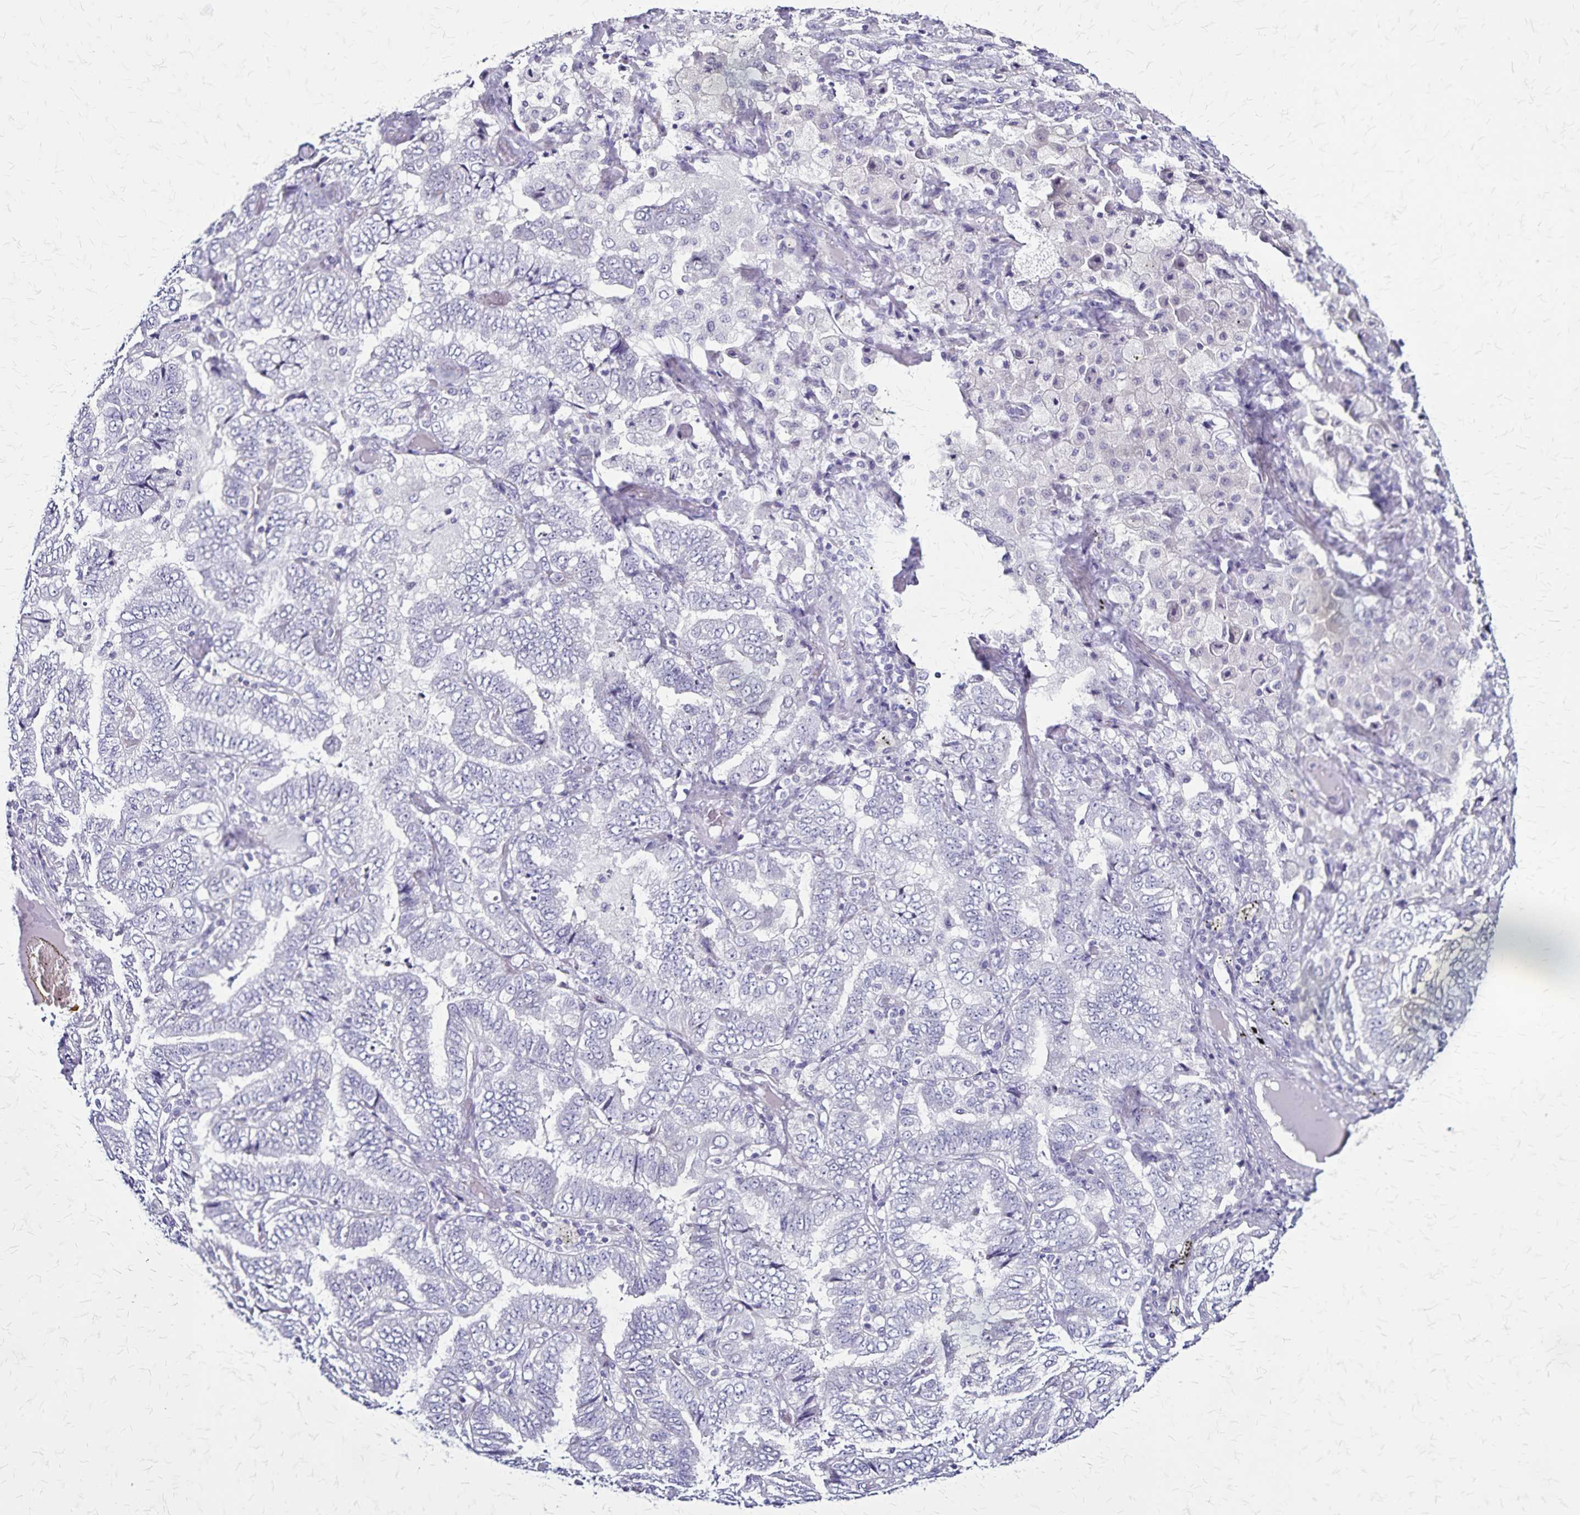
{"staining": {"intensity": "negative", "quantity": "none", "location": "none"}, "tissue": "lung cancer", "cell_type": "Tumor cells", "image_type": "cancer", "snomed": [{"axis": "morphology", "description": "Aneuploidy"}, {"axis": "morphology", "description": "Adenocarcinoma, NOS"}, {"axis": "morphology", "description": "Adenocarcinoma, metastatic, NOS"}, {"axis": "topography", "description": "Lymph node"}, {"axis": "topography", "description": "Lung"}], "caption": "DAB immunohistochemical staining of lung cancer (metastatic adenocarcinoma) displays no significant staining in tumor cells.", "gene": "PLXNA4", "patient": {"sex": "female", "age": 48}}